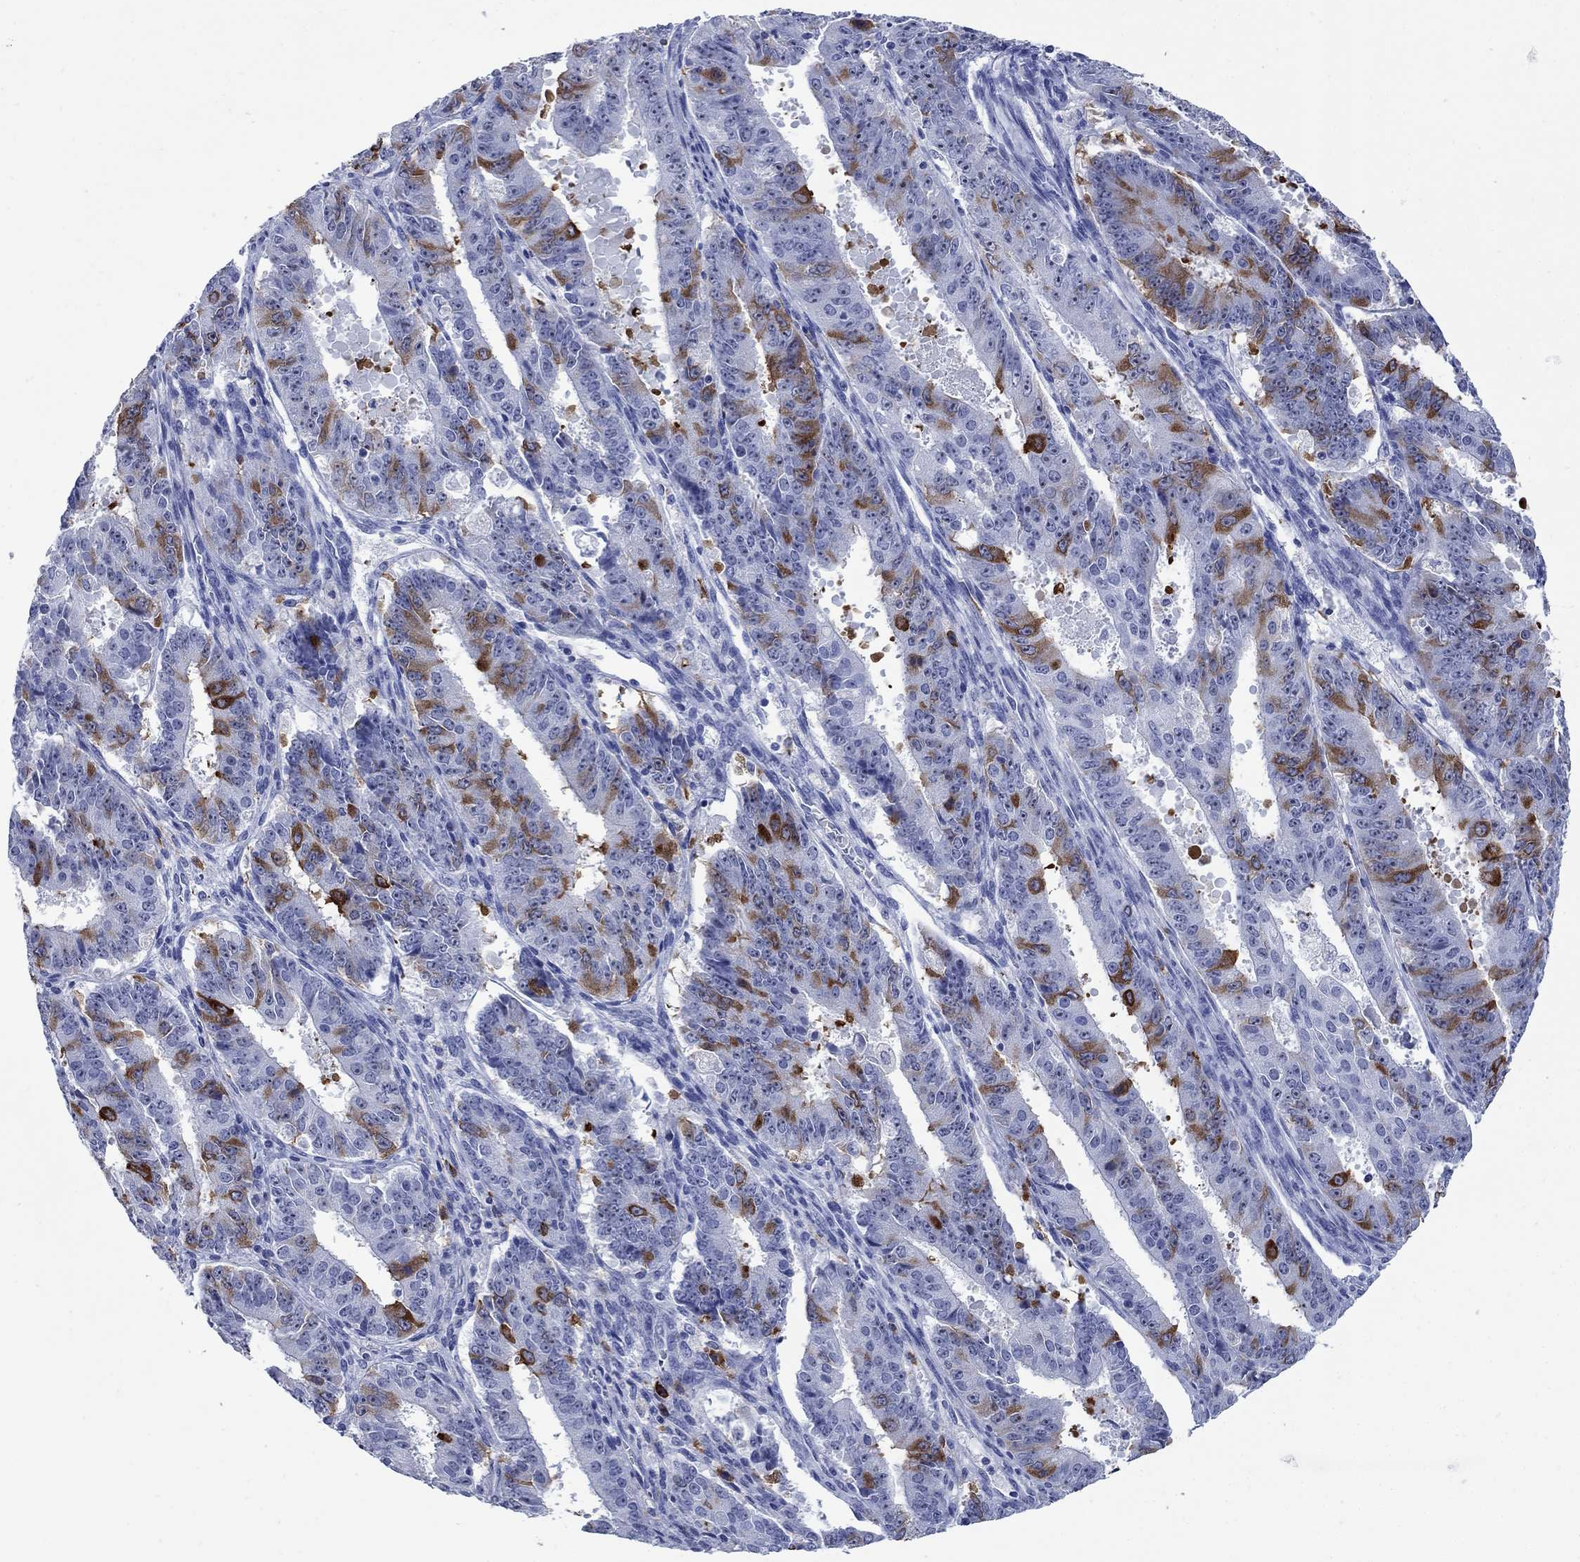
{"staining": {"intensity": "strong", "quantity": "<25%", "location": "cytoplasmic/membranous"}, "tissue": "ovarian cancer", "cell_type": "Tumor cells", "image_type": "cancer", "snomed": [{"axis": "morphology", "description": "Carcinoma, endometroid"}, {"axis": "topography", "description": "Ovary"}], "caption": "DAB immunohistochemical staining of ovarian cancer (endometroid carcinoma) exhibits strong cytoplasmic/membranous protein expression in about <25% of tumor cells.", "gene": "TACC3", "patient": {"sex": "female", "age": 42}}